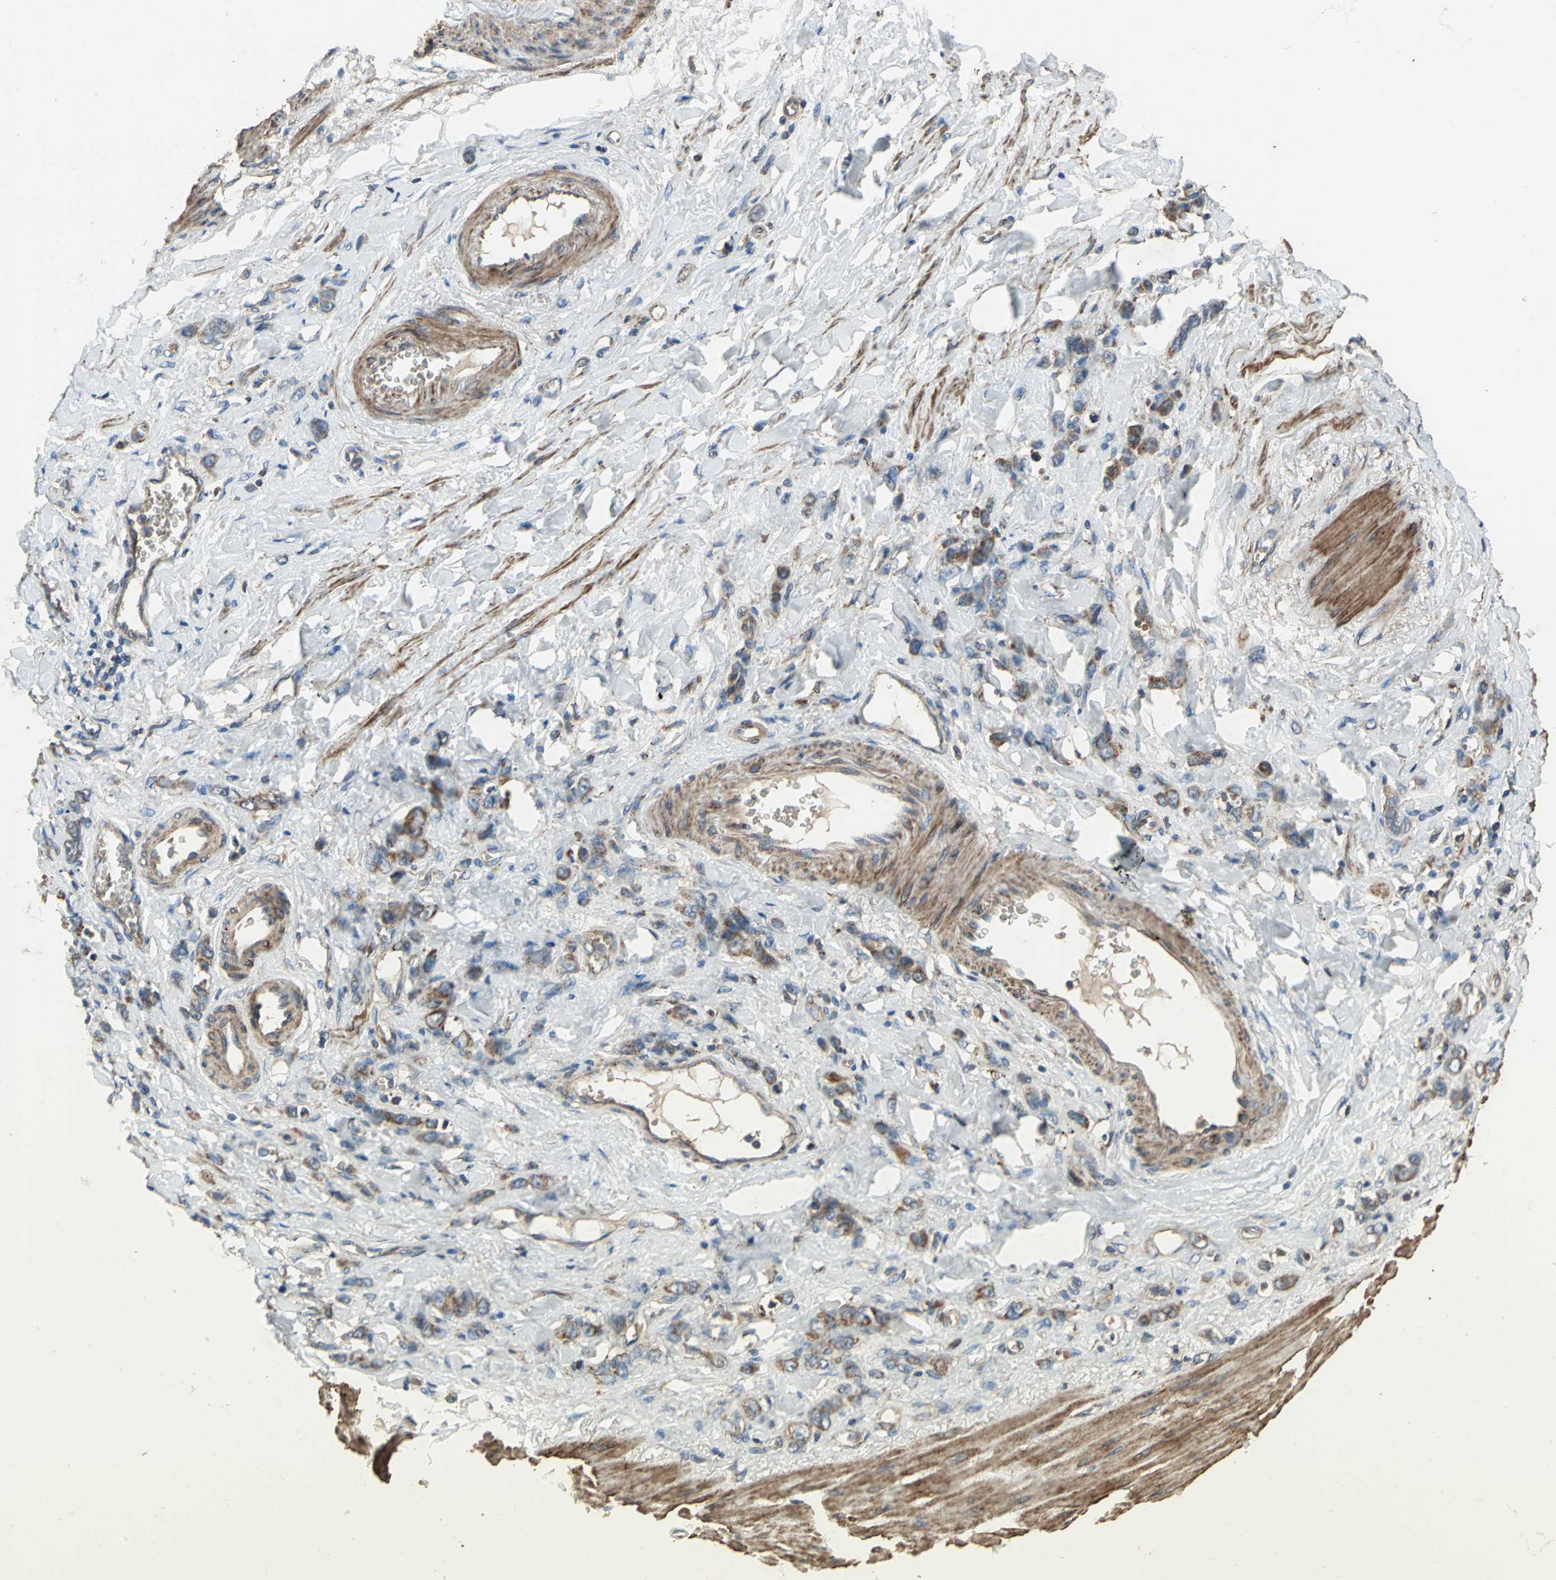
{"staining": {"intensity": "strong", "quantity": ">75%", "location": "cytoplasmic/membranous"}, "tissue": "stomach cancer", "cell_type": "Tumor cells", "image_type": "cancer", "snomed": [{"axis": "morphology", "description": "Normal tissue, NOS"}, {"axis": "morphology", "description": "Adenocarcinoma, NOS"}, {"axis": "topography", "description": "Stomach"}], "caption": "Immunohistochemical staining of human adenocarcinoma (stomach) shows strong cytoplasmic/membranous protein staining in approximately >75% of tumor cells. The protein of interest is stained brown, and the nuclei are stained in blue (DAB (3,3'-diaminobenzidine) IHC with brightfield microscopy, high magnification).", "gene": "POLRMT", "patient": {"sex": "male", "age": 82}}